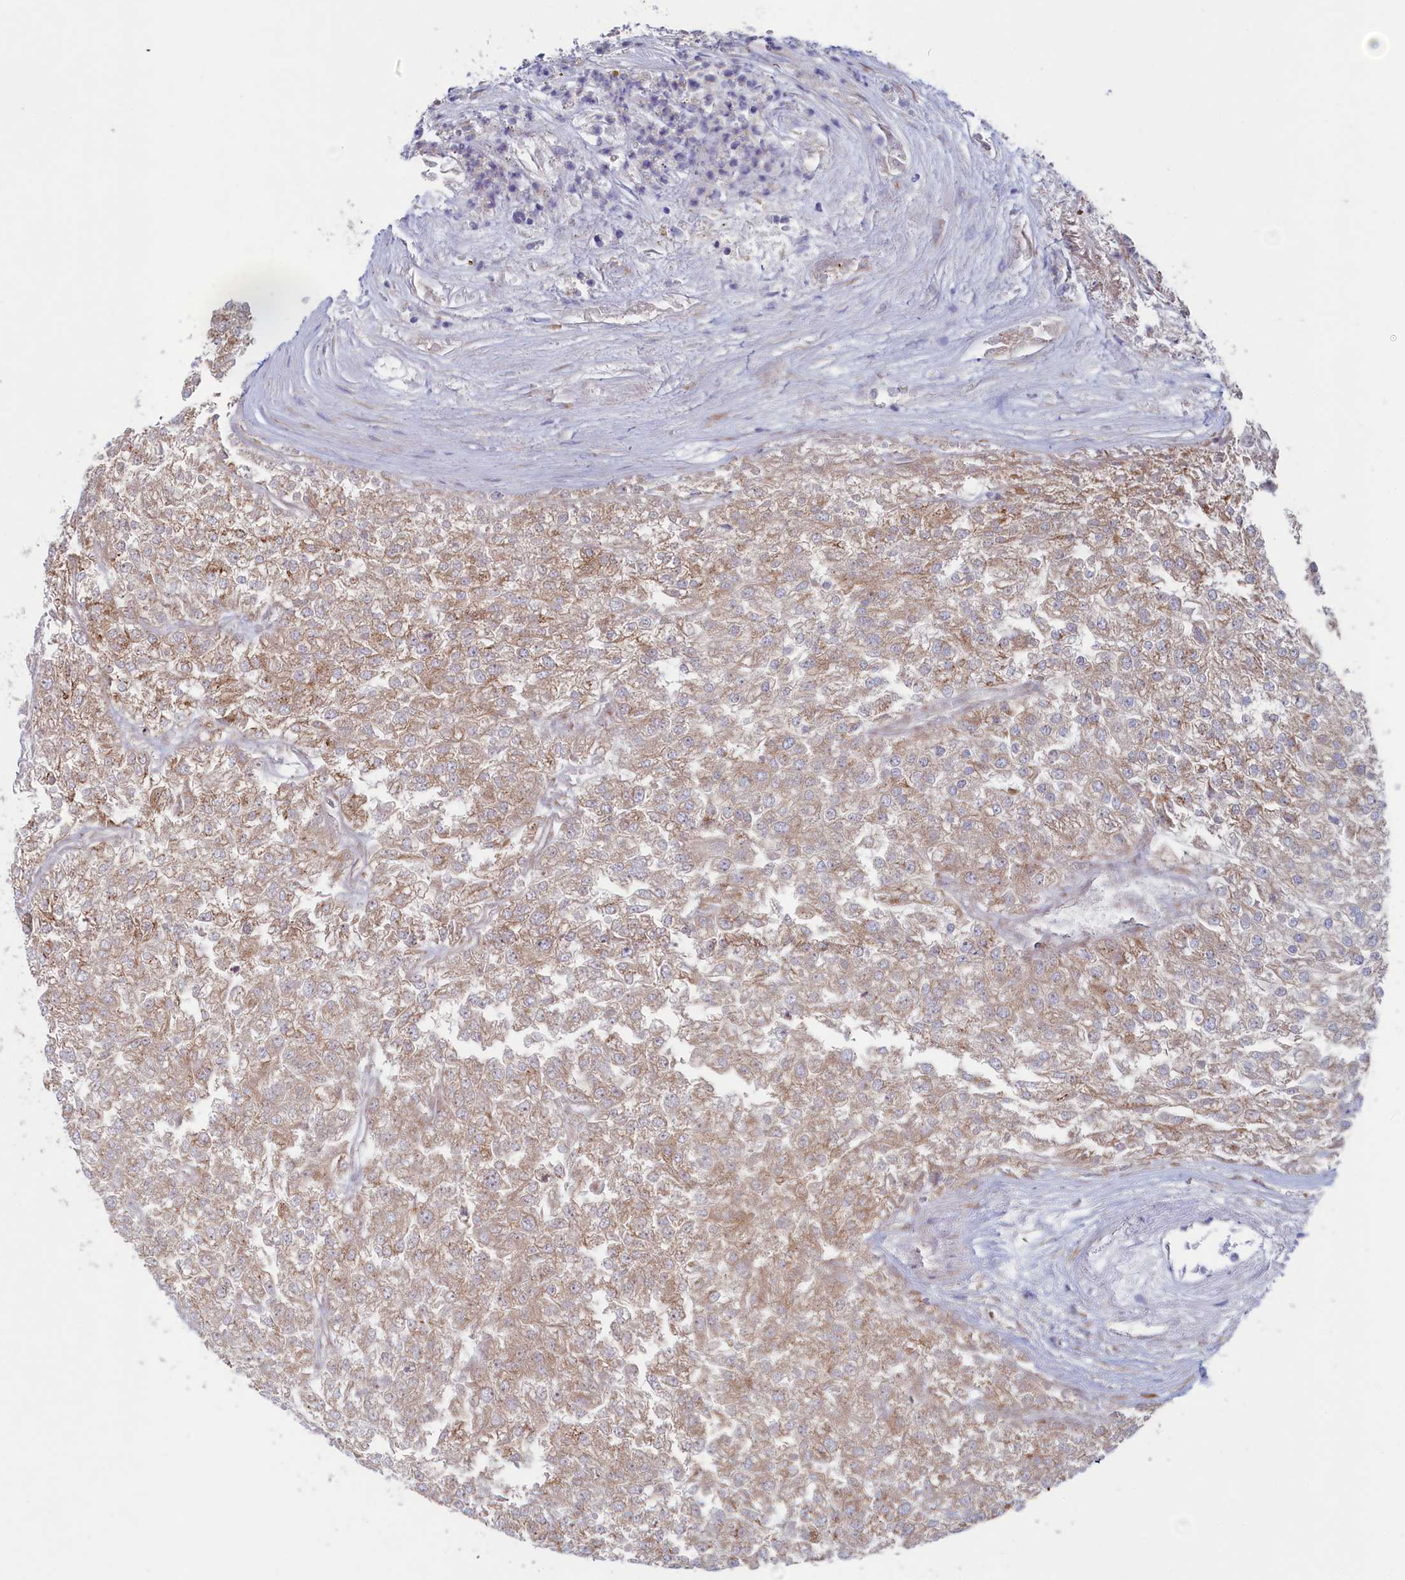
{"staining": {"intensity": "weak", "quantity": "25%-75%", "location": "cytoplasmic/membranous"}, "tissue": "renal cancer", "cell_type": "Tumor cells", "image_type": "cancer", "snomed": [{"axis": "morphology", "description": "Adenocarcinoma, NOS"}, {"axis": "topography", "description": "Kidney"}], "caption": "An image showing weak cytoplasmic/membranous expression in about 25%-75% of tumor cells in renal adenocarcinoma, as visualized by brown immunohistochemical staining.", "gene": "MTFMT", "patient": {"sex": "female", "age": 54}}